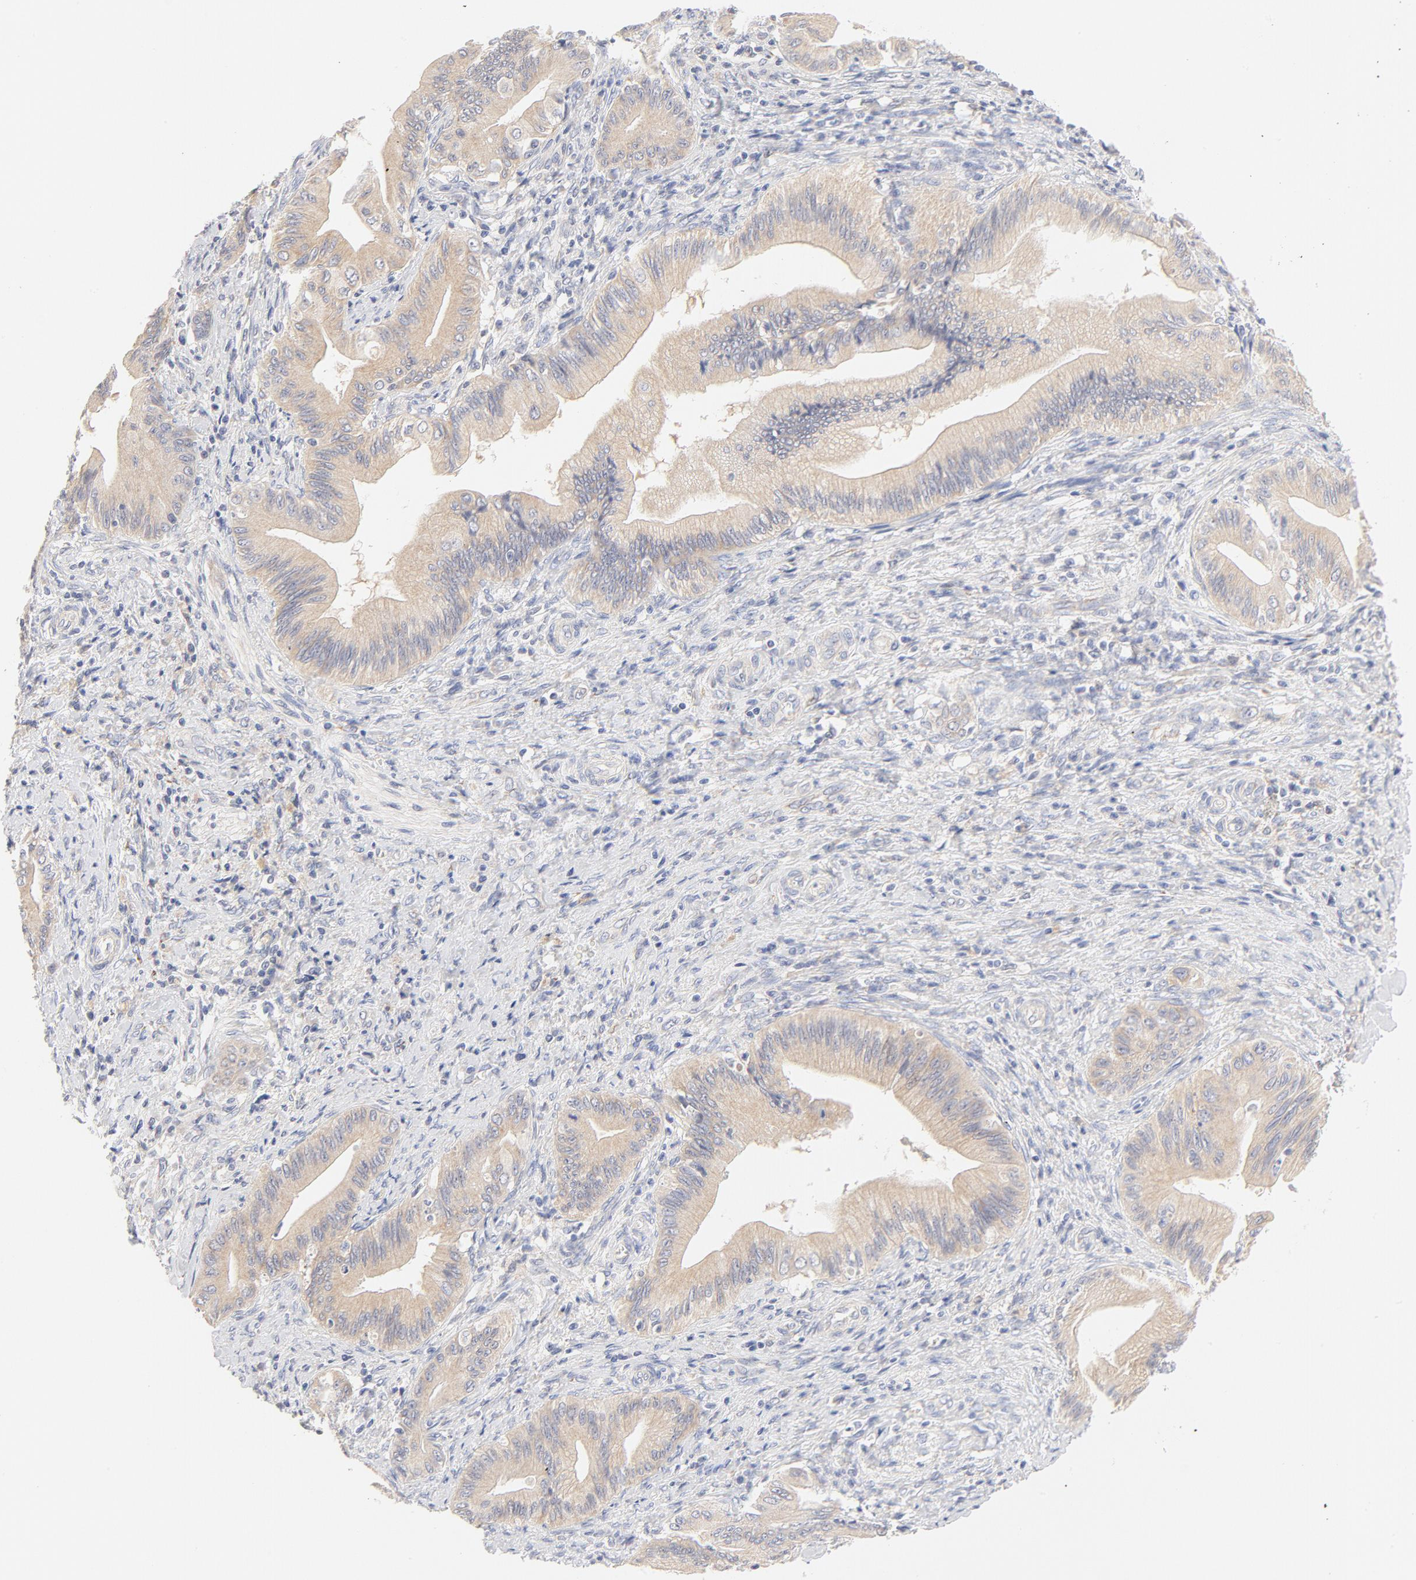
{"staining": {"intensity": "moderate", "quantity": ">75%", "location": "cytoplasmic/membranous"}, "tissue": "liver cancer", "cell_type": "Tumor cells", "image_type": "cancer", "snomed": [{"axis": "morphology", "description": "Cholangiocarcinoma"}, {"axis": "topography", "description": "Liver"}], "caption": "Human liver cancer stained with a protein marker exhibits moderate staining in tumor cells.", "gene": "MTERF2", "patient": {"sex": "male", "age": 58}}